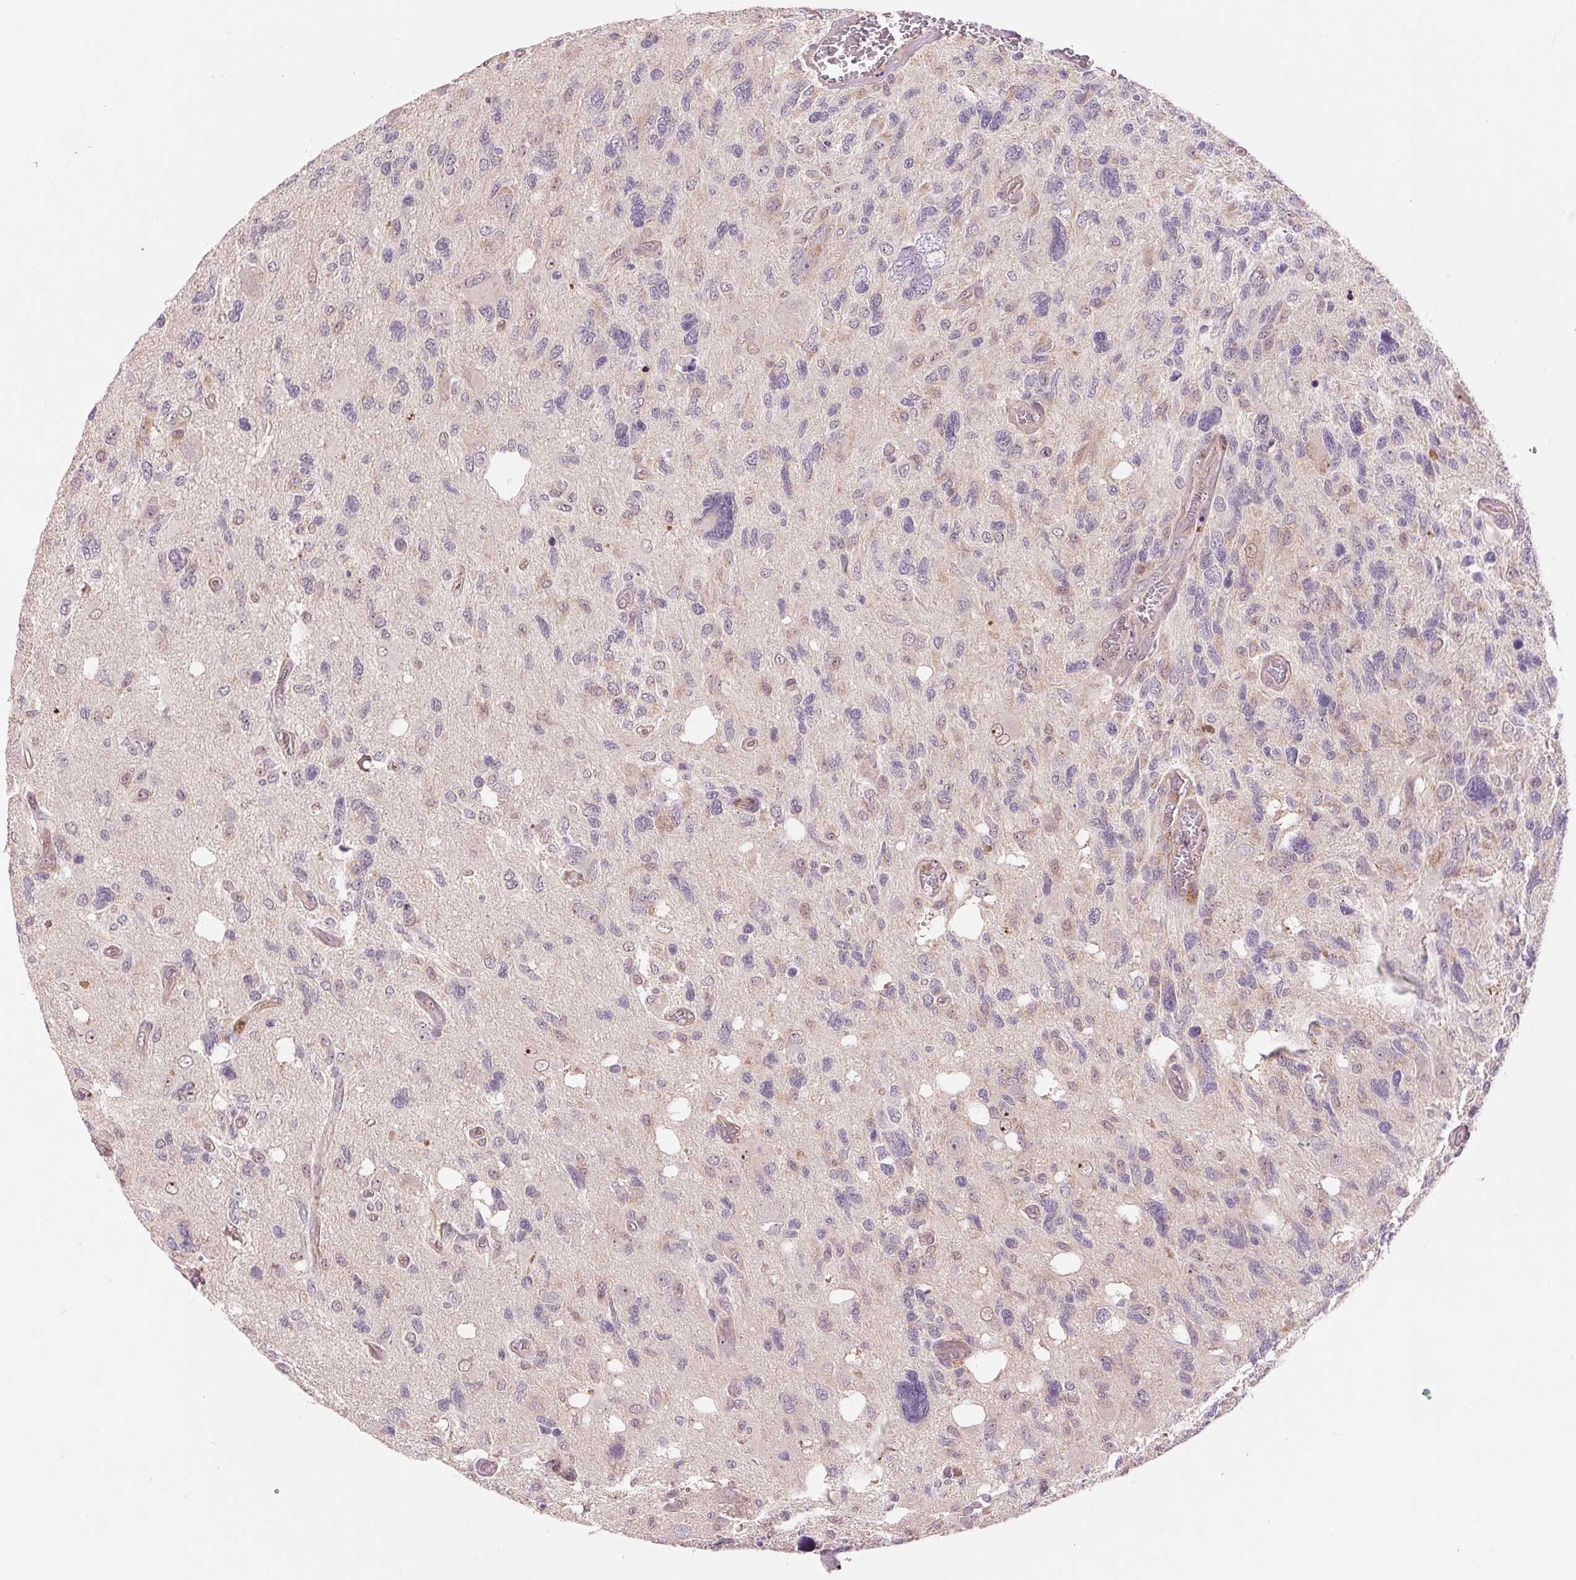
{"staining": {"intensity": "weak", "quantity": "<25%", "location": "cytoplasmic/membranous"}, "tissue": "glioma", "cell_type": "Tumor cells", "image_type": "cancer", "snomed": [{"axis": "morphology", "description": "Glioma, malignant, High grade"}, {"axis": "topography", "description": "Brain"}], "caption": "Malignant glioma (high-grade) stained for a protein using immunohistochemistry shows no expression tumor cells.", "gene": "RANBP3L", "patient": {"sex": "male", "age": 49}}